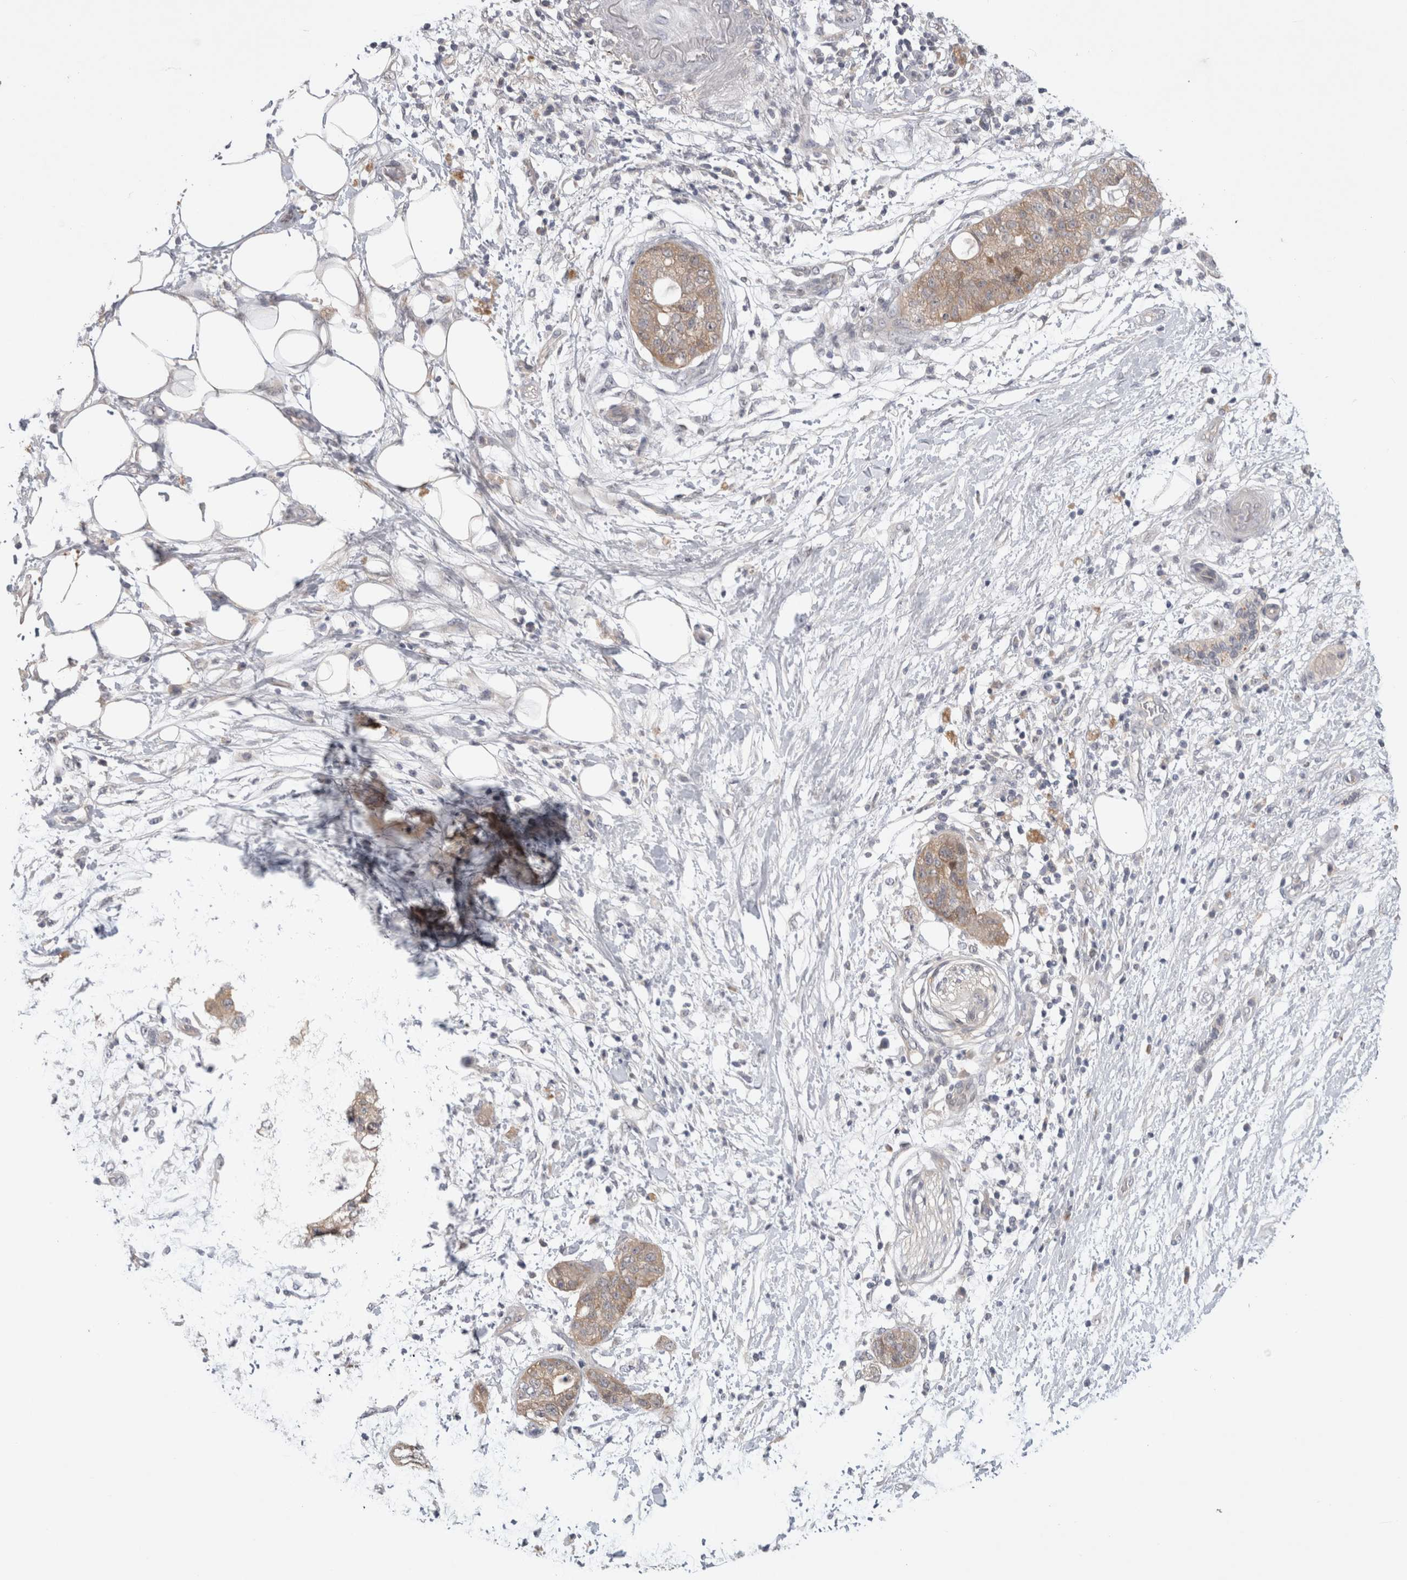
{"staining": {"intensity": "weak", "quantity": ">75%", "location": "cytoplasmic/membranous"}, "tissue": "pancreatic cancer", "cell_type": "Tumor cells", "image_type": "cancer", "snomed": [{"axis": "morphology", "description": "Adenocarcinoma, NOS"}, {"axis": "topography", "description": "Pancreas"}], "caption": "A micrograph showing weak cytoplasmic/membranous expression in approximately >75% of tumor cells in pancreatic cancer (adenocarcinoma), as visualized by brown immunohistochemical staining.", "gene": "CERS3", "patient": {"sex": "female", "age": 78}}